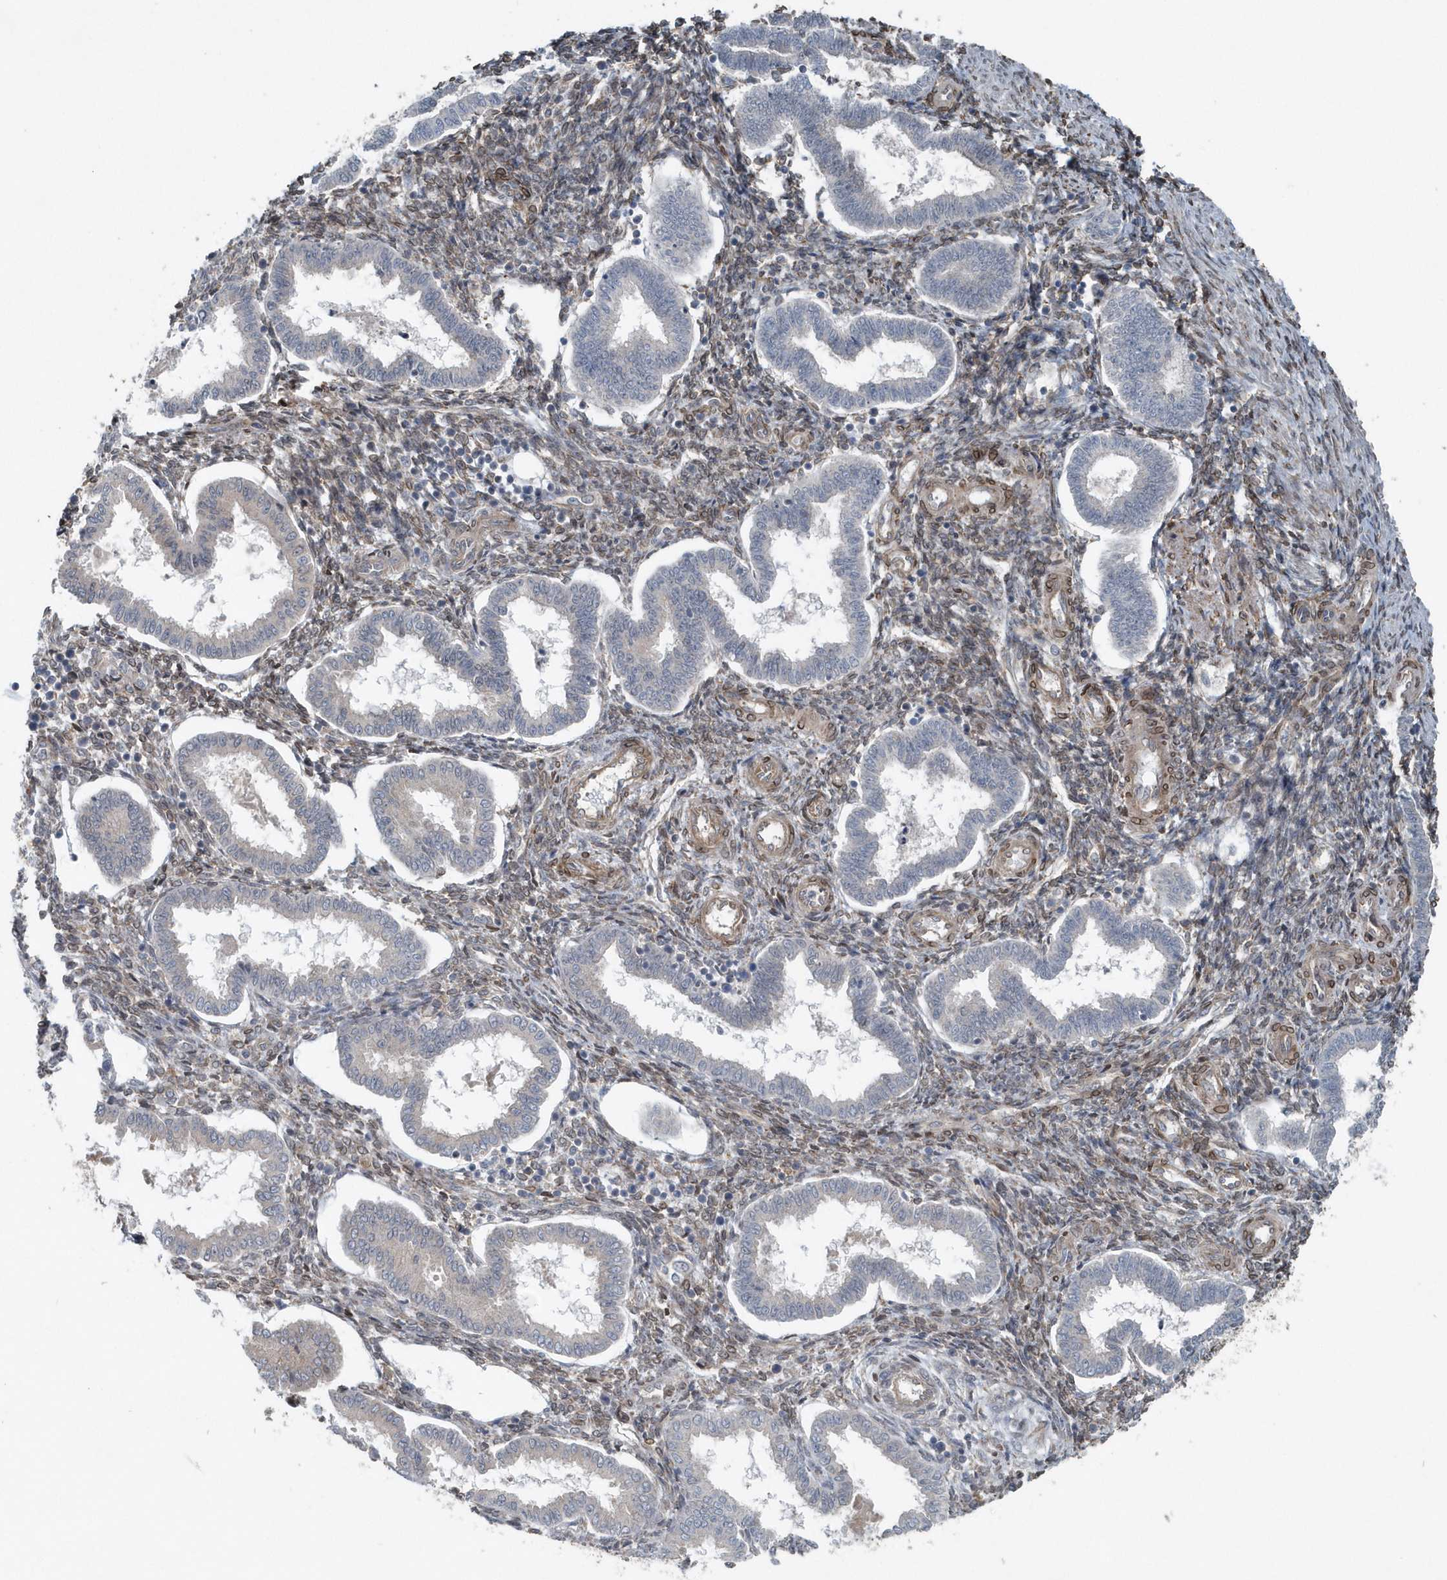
{"staining": {"intensity": "moderate", "quantity": "25%-75%", "location": "cytoplasmic/membranous"}, "tissue": "endometrium", "cell_type": "Cells in endometrial stroma", "image_type": "normal", "snomed": [{"axis": "morphology", "description": "Normal tissue, NOS"}, {"axis": "topography", "description": "Endometrium"}], "caption": "Approximately 25%-75% of cells in endometrial stroma in normal endometrium reveal moderate cytoplasmic/membranous protein positivity as visualized by brown immunohistochemical staining.", "gene": "MCC", "patient": {"sex": "female", "age": 24}}